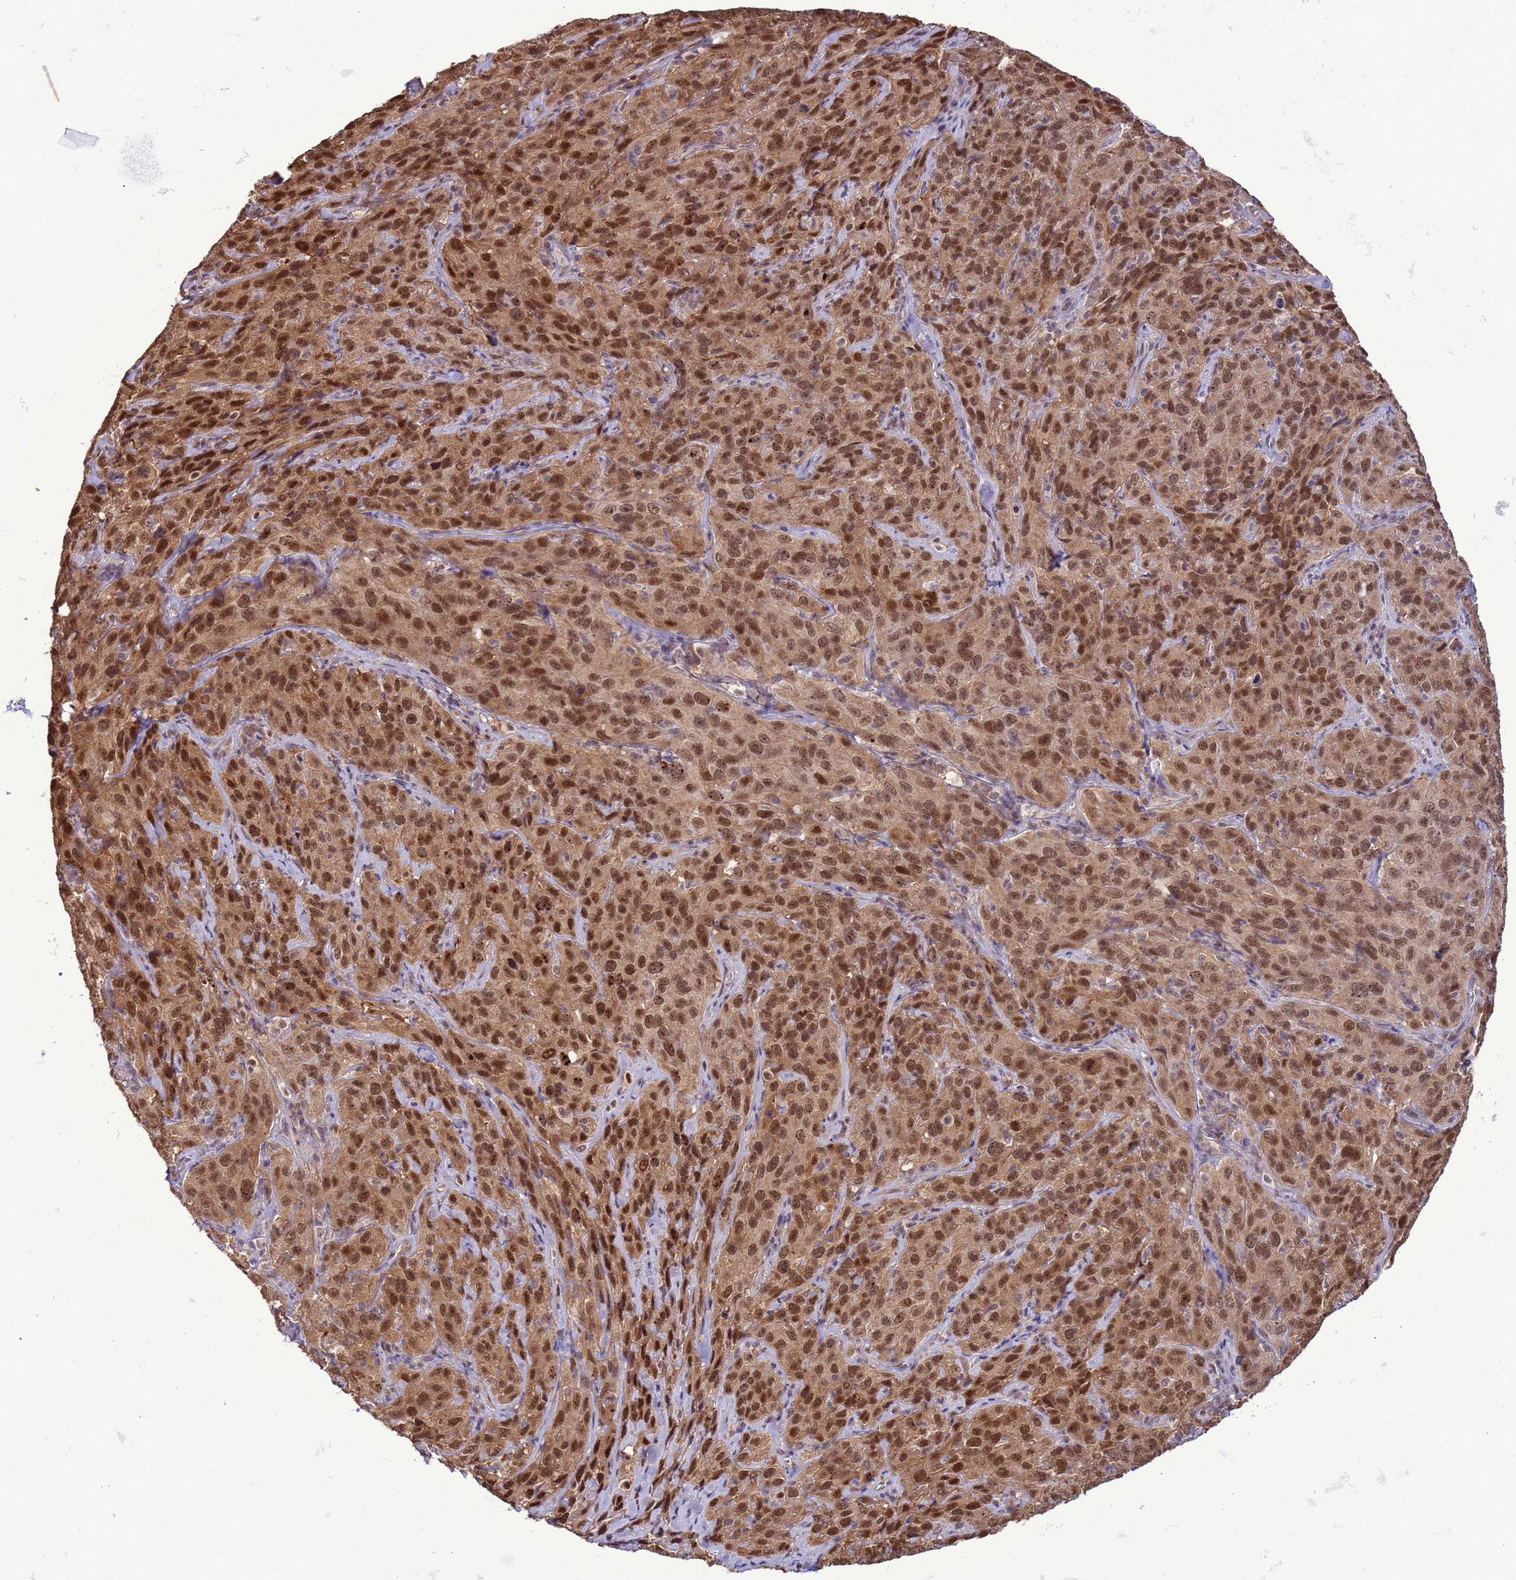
{"staining": {"intensity": "strong", "quantity": ">75%", "location": "nuclear"}, "tissue": "cervical cancer", "cell_type": "Tumor cells", "image_type": "cancer", "snomed": [{"axis": "morphology", "description": "Squamous cell carcinoma, NOS"}, {"axis": "topography", "description": "Cervix"}], "caption": "Strong nuclear protein staining is seen in approximately >75% of tumor cells in squamous cell carcinoma (cervical).", "gene": "ZBTB5", "patient": {"sex": "female", "age": 51}}